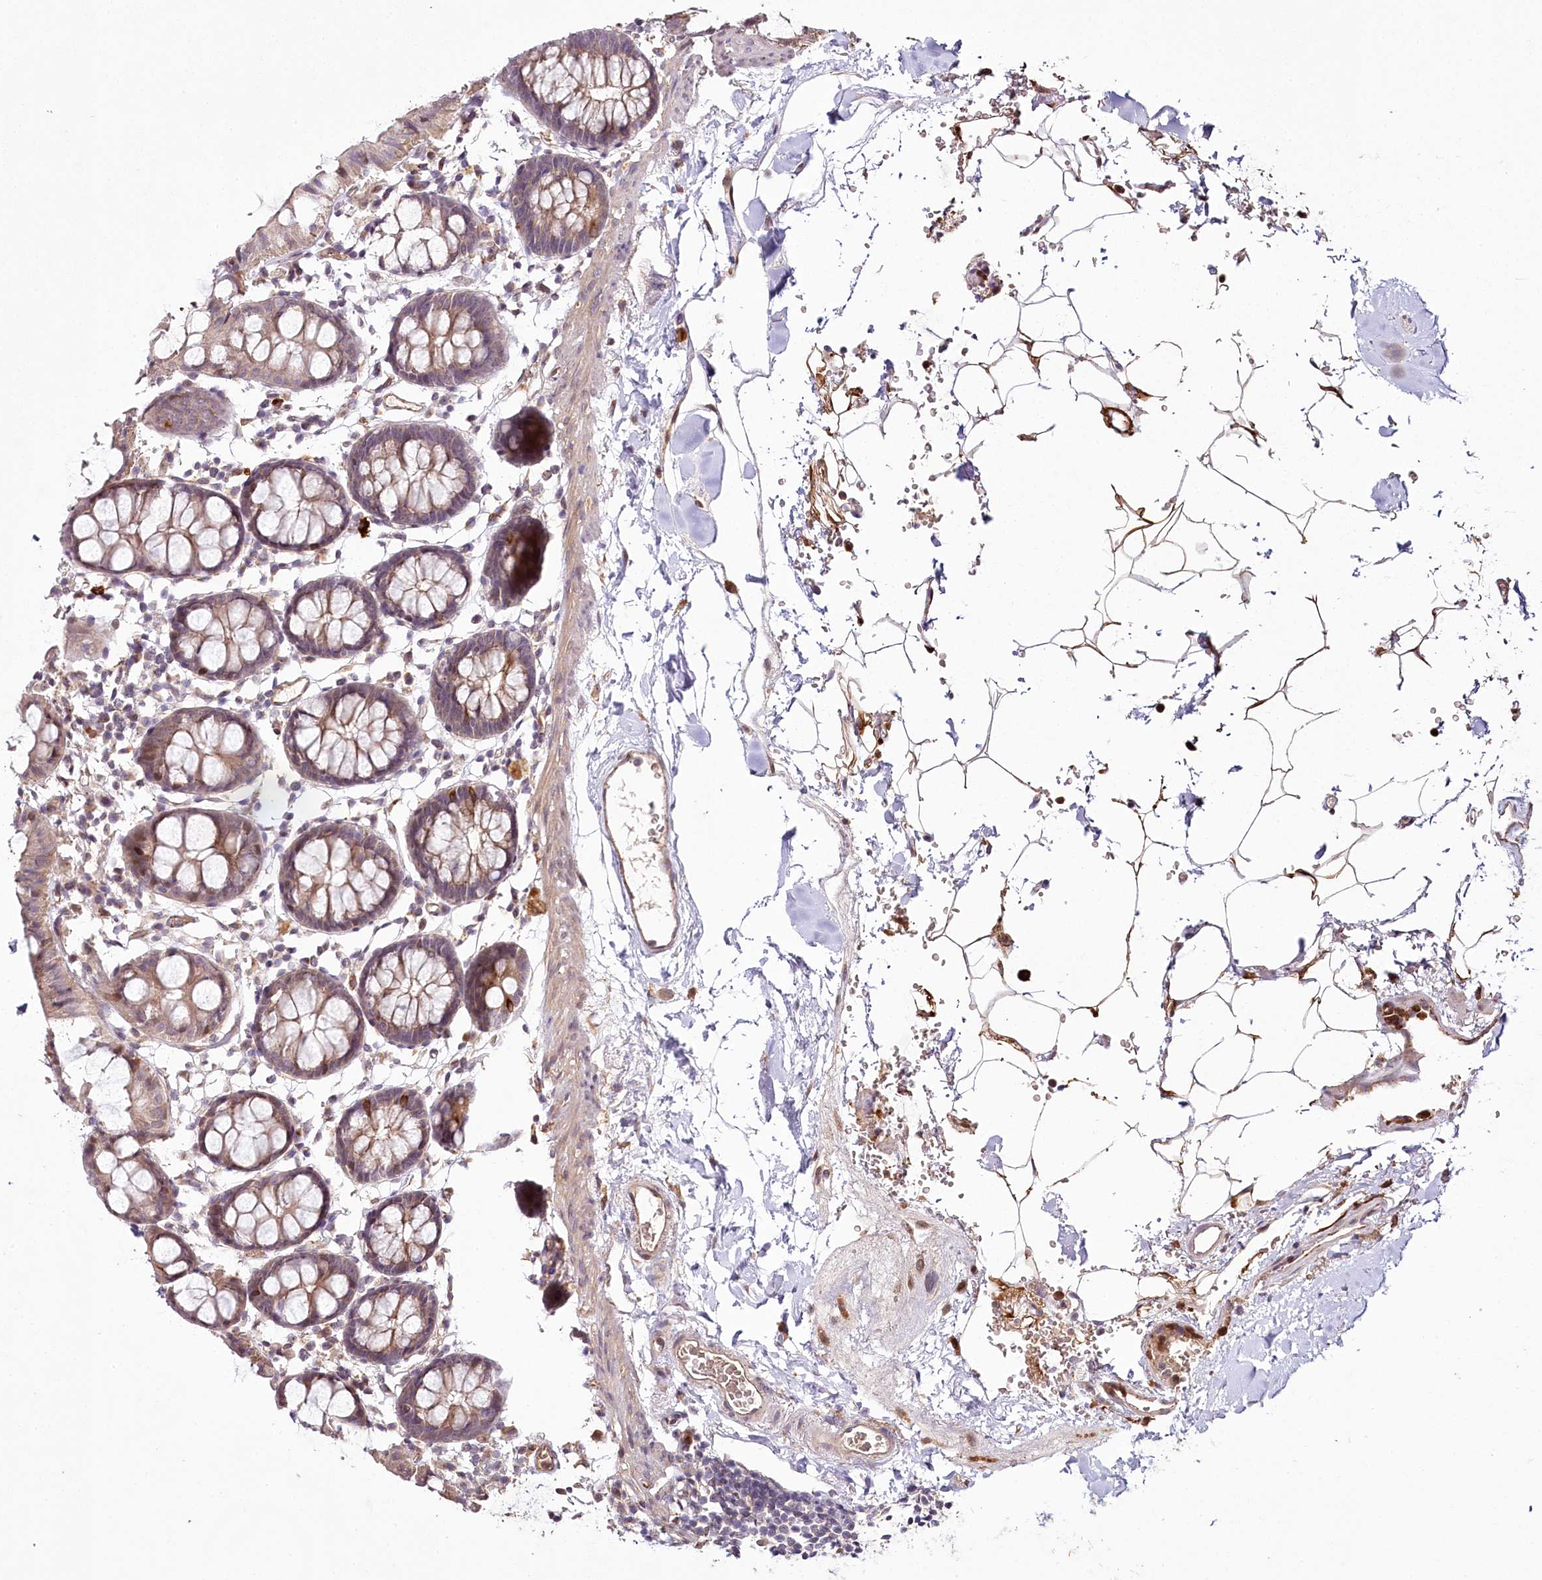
{"staining": {"intensity": "weak", "quantity": ">75%", "location": "cytoplasmic/membranous"}, "tissue": "colon", "cell_type": "Endothelial cells", "image_type": "normal", "snomed": [{"axis": "morphology", "description": "Normal tissue, NOS"}, {"axis": "topography", "description": "Colon"}], "caption": "An immunohistochemistry photomicrograph of normal tissue is shown. Protein staining in brown shows weak cytoplasmic/membranous positivity in colon within endothelial cells. (DAB (3,3'-diaminobenzidine) IHC, brown staining for protein, blue staining for nuclei).", "gene": "ALKBH8", "patient": {"sex": "male", "age": 75}}